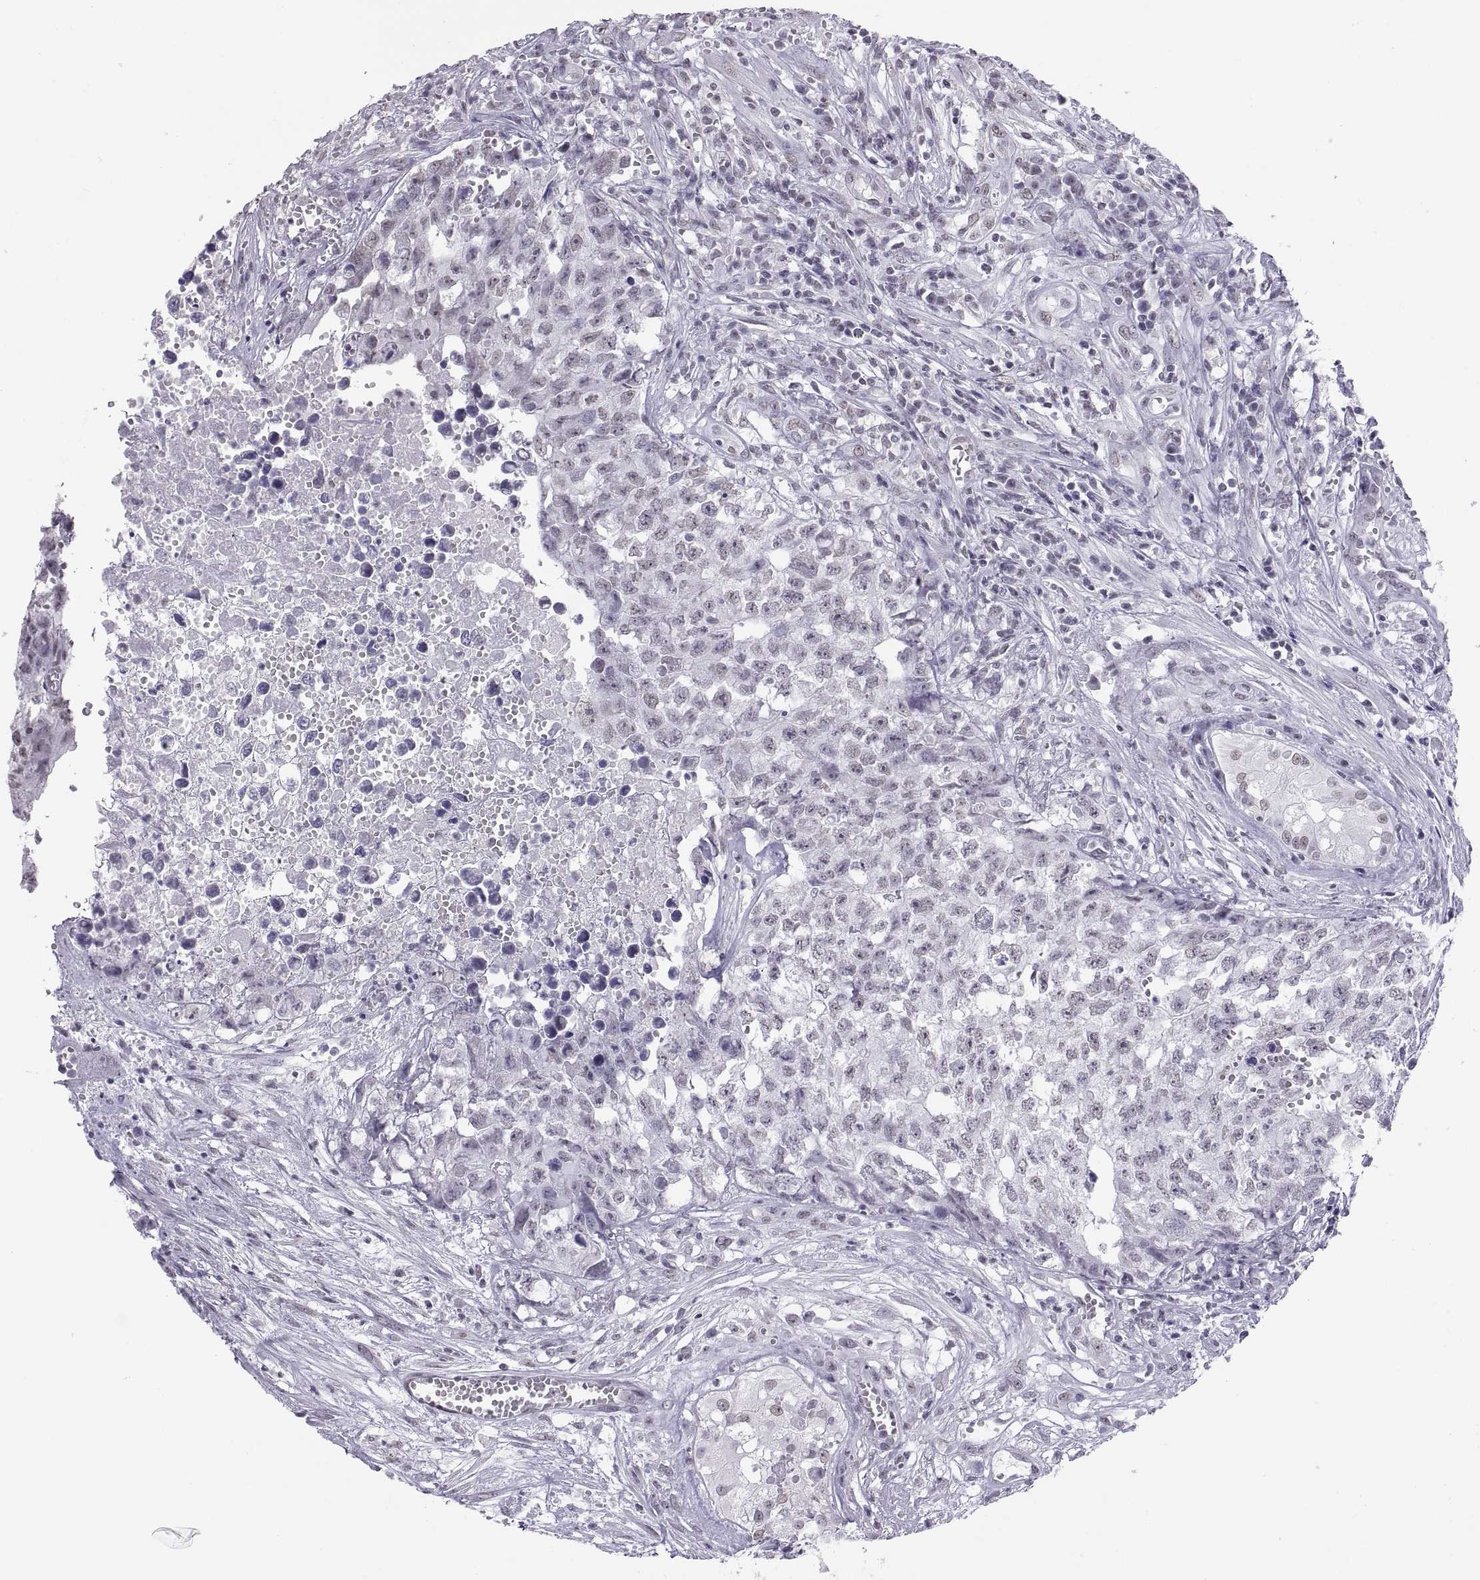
{"staining": {"intensity": "negative", "quantity": "none", "location": "none"}, "tissue": "testis cancer", "cell_type": "Tumor cells", "image_type": "cancer", "snomed": [{"axis": "morphology", "description": "Seminoma, NOS"}, {"axis": "morphology", "description": "Carcinoma, Embryonal, NOS"}, {"axis": "topography", "description": "Testis"}], "caption": "This is an immunohistochemistry histopathology image of human seminoma (testis). There is no positivity in tumor cells.", "gene": "CARTPT", "patient": {"sex": "male", "age": 22}}